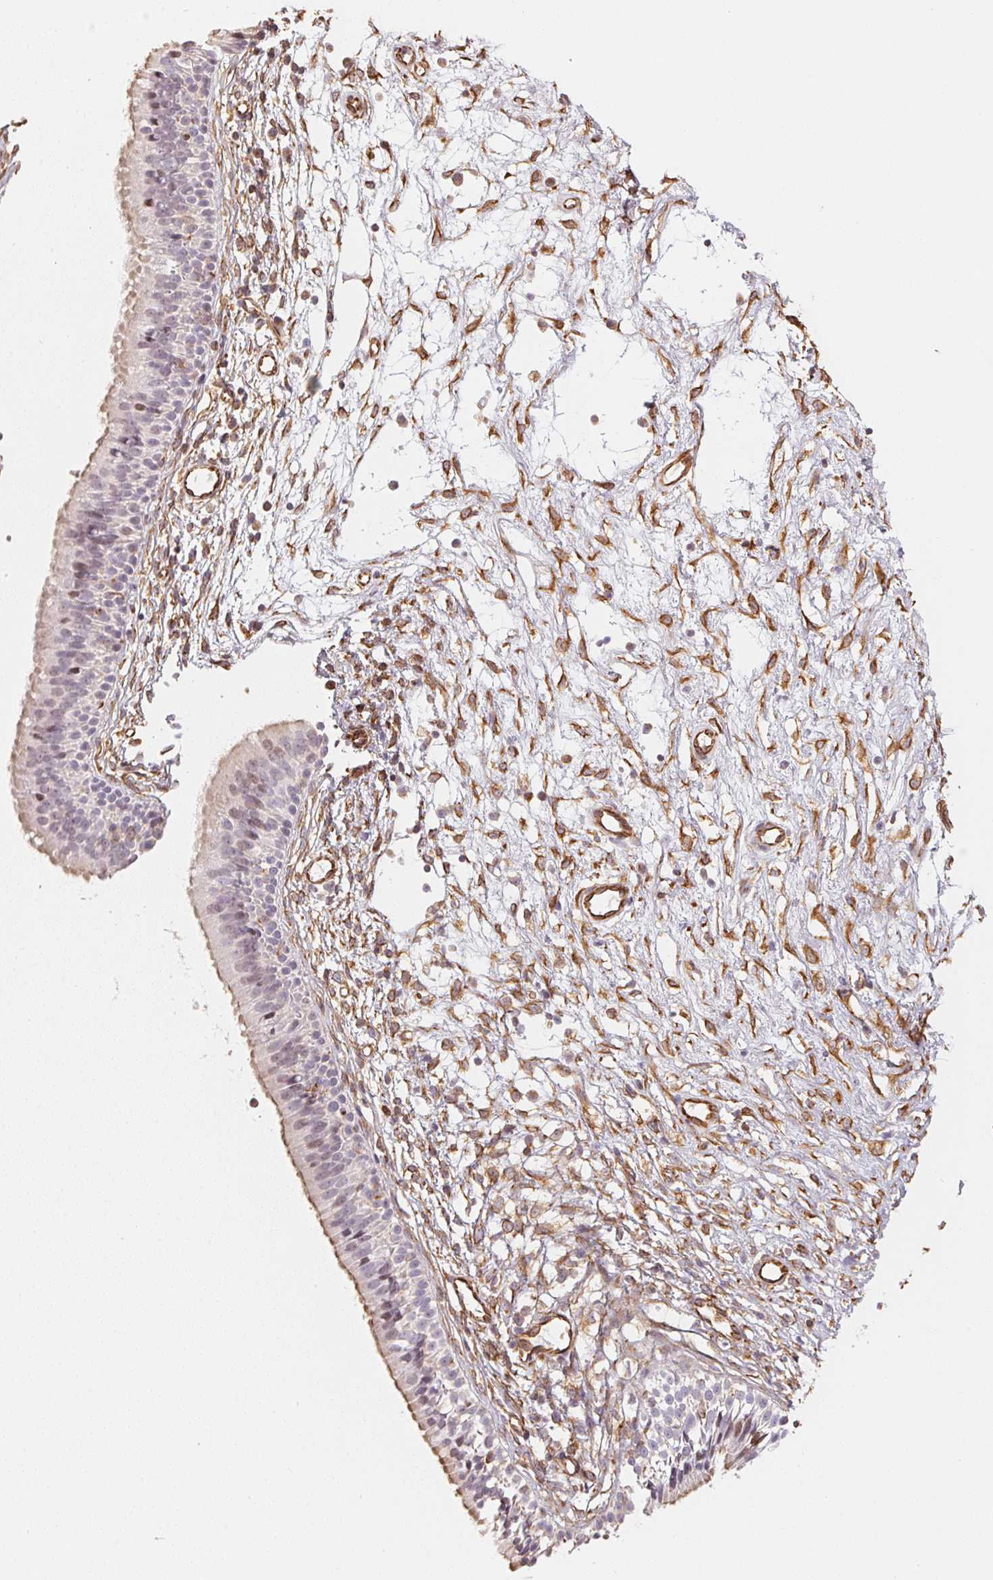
{"staining": {"intensity": "moderate", "quantity": "<25%", "location": "cytoplasmic/membranous"}, "tissue": "nasopharynx", "cell_type": "Respiratory epithelial cells", "image_type": "normal", "snomed": [{"axis": "morphology", "description": "Normal tissue, NOS"}, {"axis": "topography", "description": "Nasopharynx"}], "caption": "Moderate cytoplasmic/membranous protein staining is present in about <25% of respiratory epithelial cells in nasopharynx.", "gene": "FOXR2", "patient": {"sex": "male", "age": 24}}